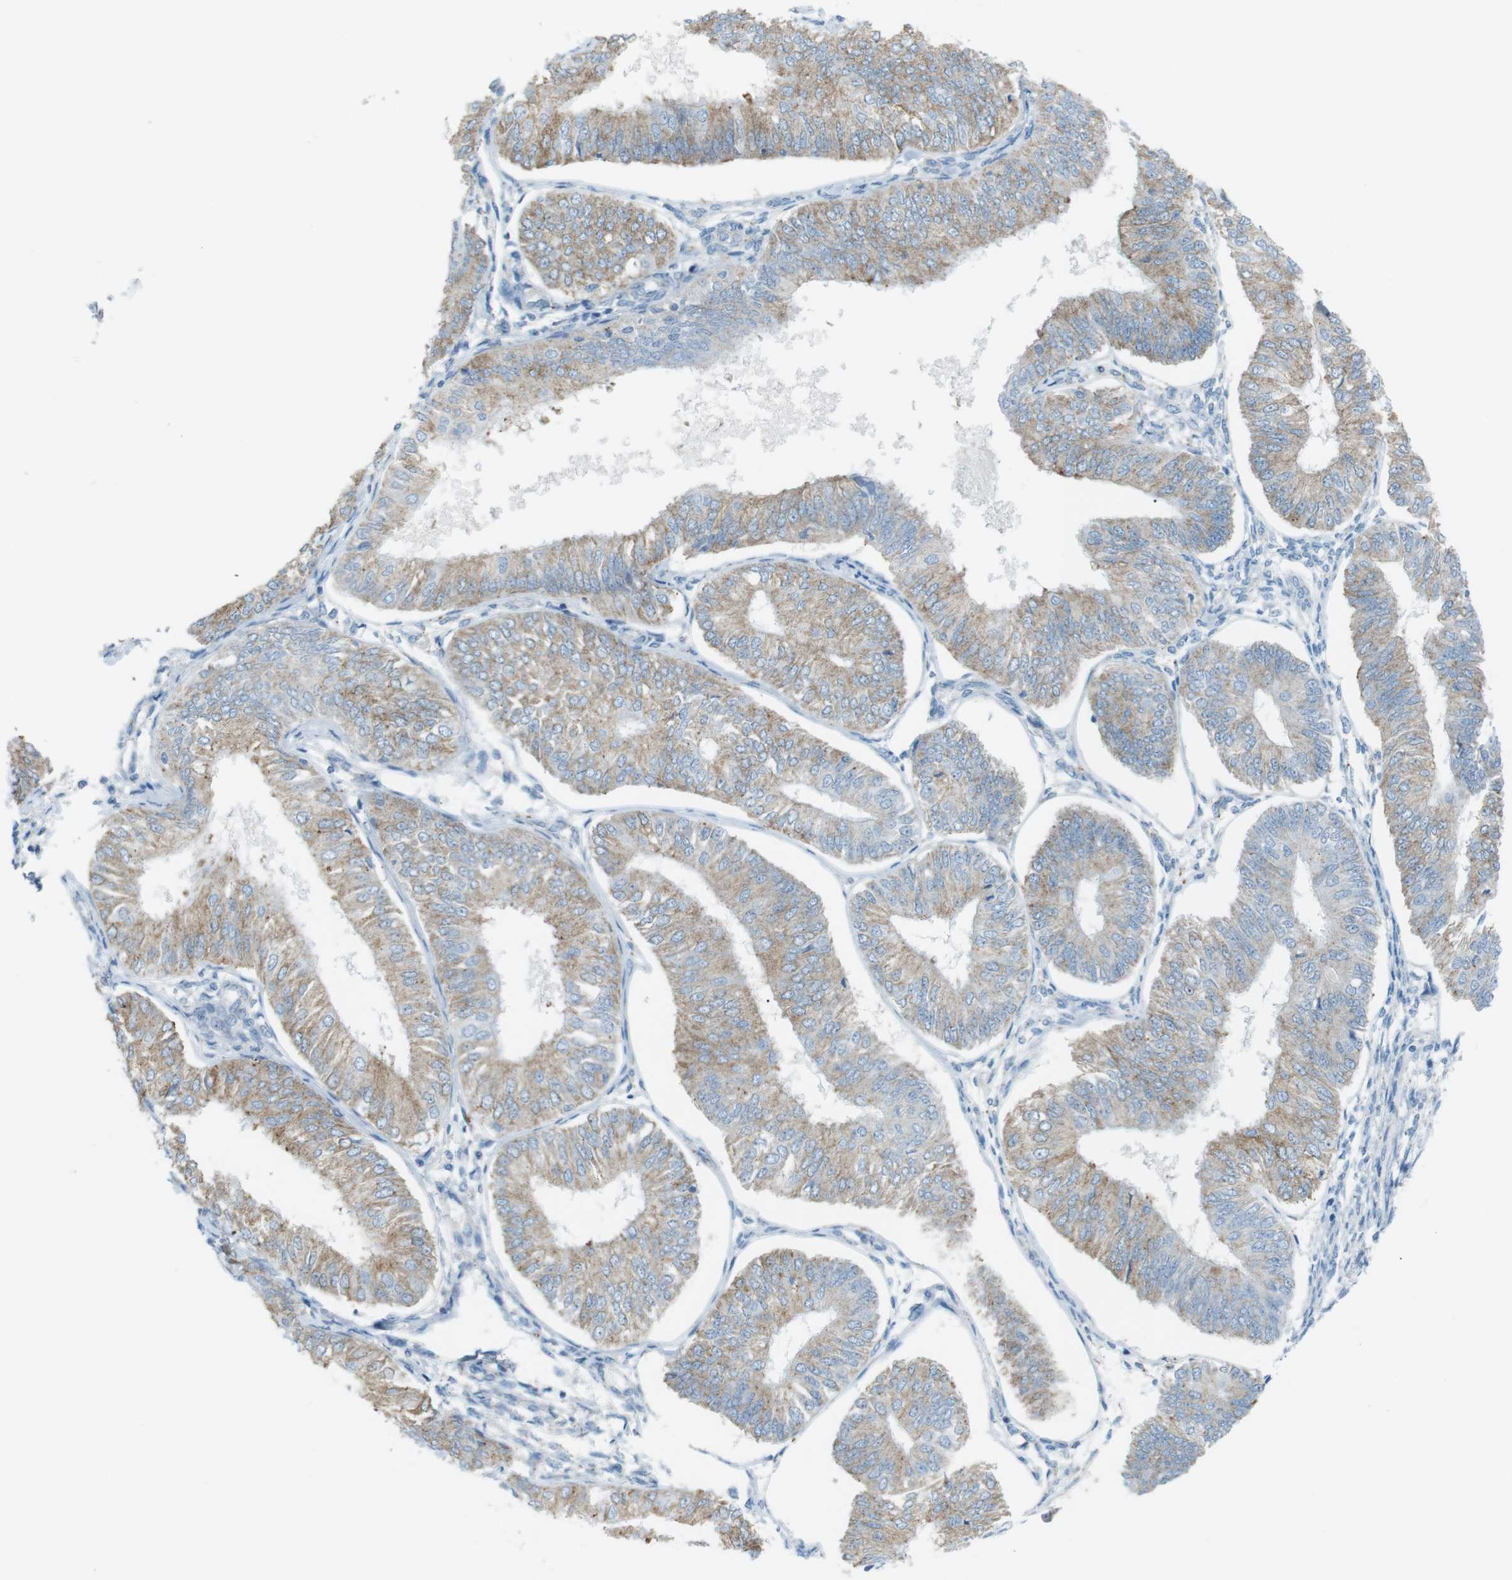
{"staining": {"intensity": "weak", "quantity": ">75%", "location": "cytoplasmic/membranous"}, "tissue": "endometrial cancer", "cell_type": "Tumor cells", "image_type": "cancer", "snomed": [{"axis": "morphology", "description": "Adenocarcinoma, NOS"}, {"axis": "topography", "description": "Endometrium"}], "caption": "Immunohistochemical staining of human endometrial cancer (adenocarcinoma) displays weak cytoplasmic/membranous protein staining in about >75% of tumor cells. The staining is performed using DAB (3,3'-diaminobenzidine) brown chromogen to label protein expression. The nuclei are counter-stained blue using hematoxylin.", "gene": "VAMP1", "patient": {"sex": "female", "age": 58}}